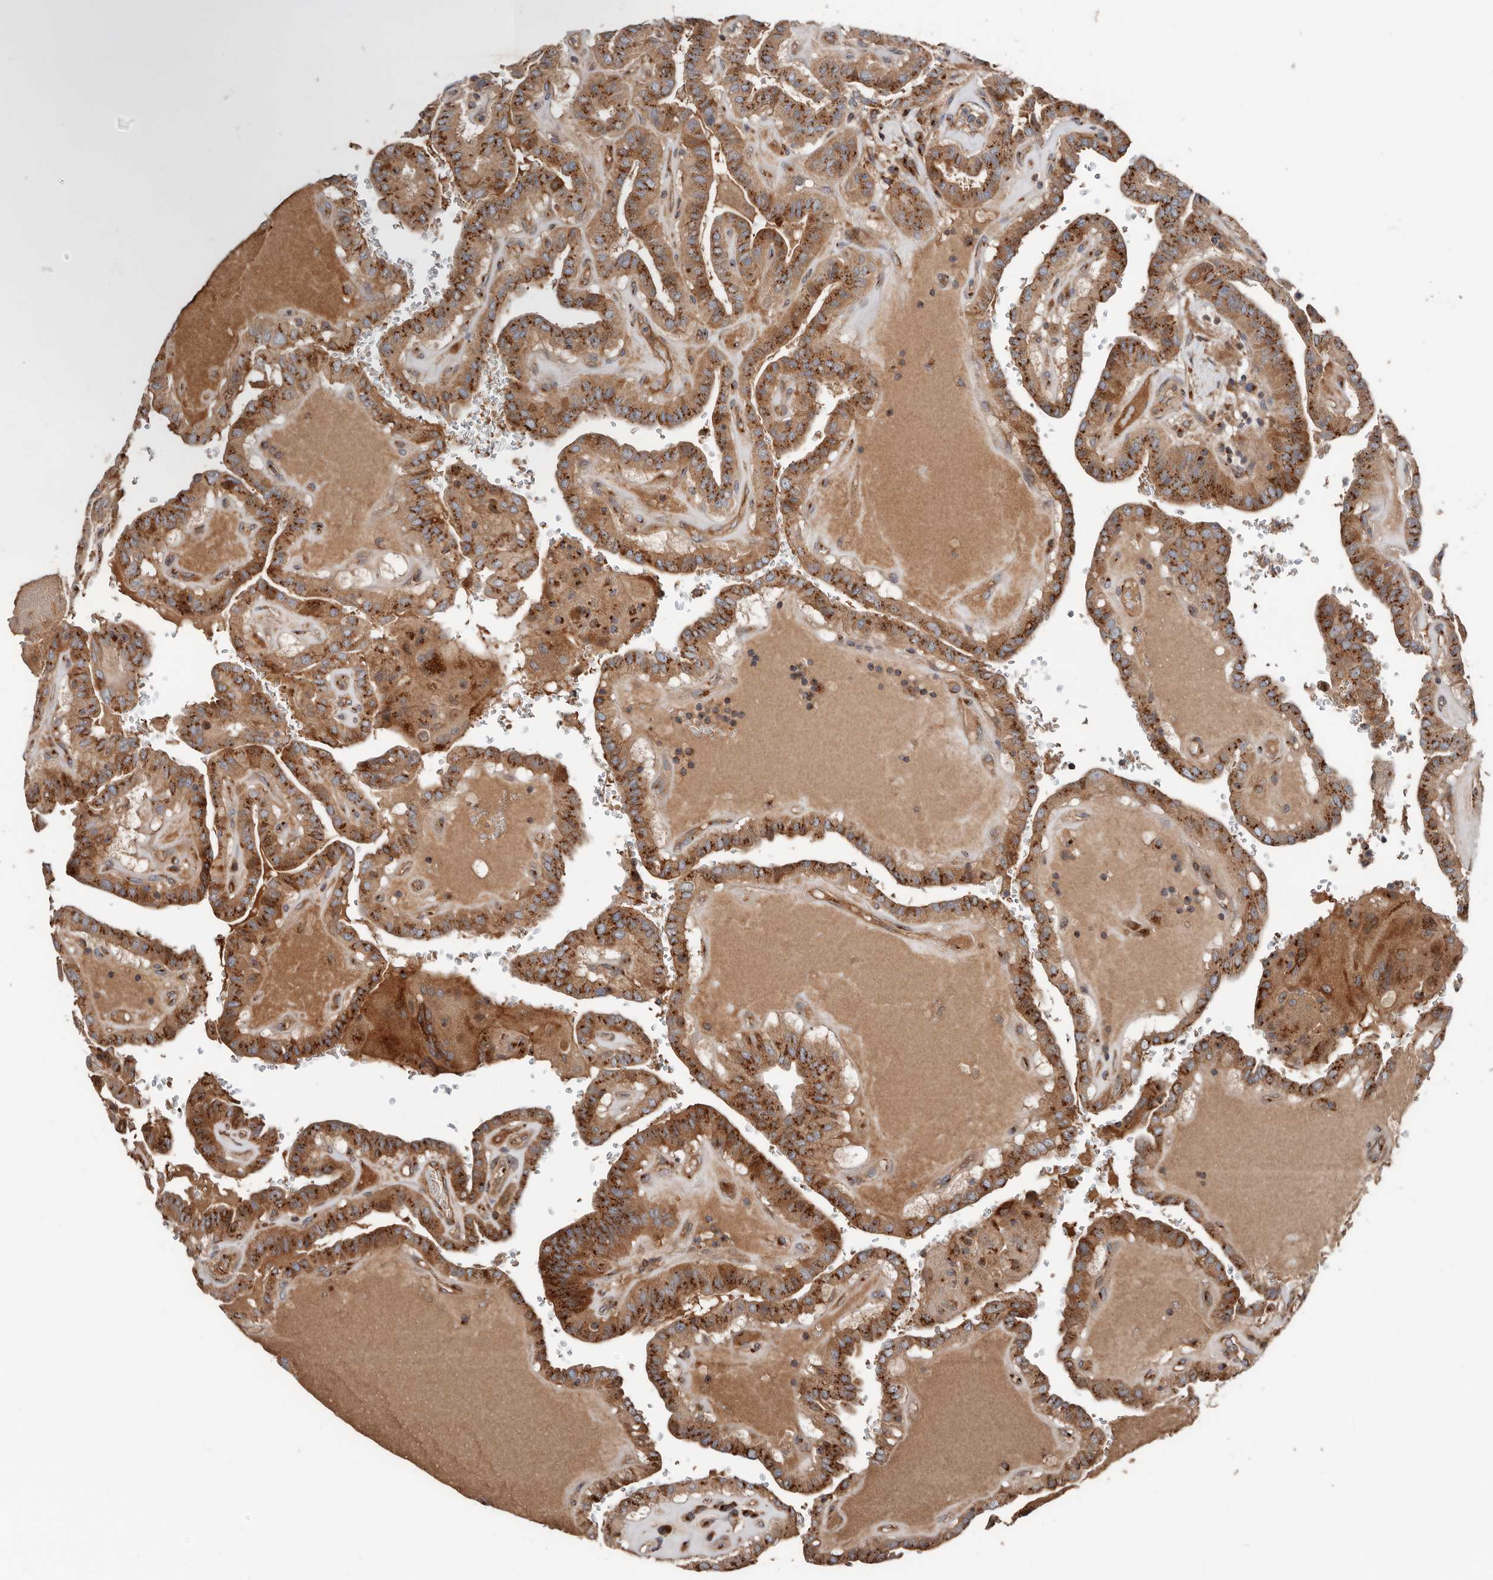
{"staining": {"intensity": "strong", "quantity": ">75%", "location": "cytoplasmic/membranous"}, "tissue": "thyroid cancer", "cell_type": "Tumor cells", "image_type": "cancer", "snomed": [{"axis": "morphology", "description": "Papillary adenocarcinoma, NOS"}, {"axis": "topography", "description": "Thyroid gland"}], "caption": "About >75% of tumor cells in papillary adenocarcinoma (thyroid) exhibit strong cytoplasmic/membranous protein expression as visualized by brown immunohistochemical staining.", "gene": "COG1", "patient": {"sex": "male", "age": 77}}